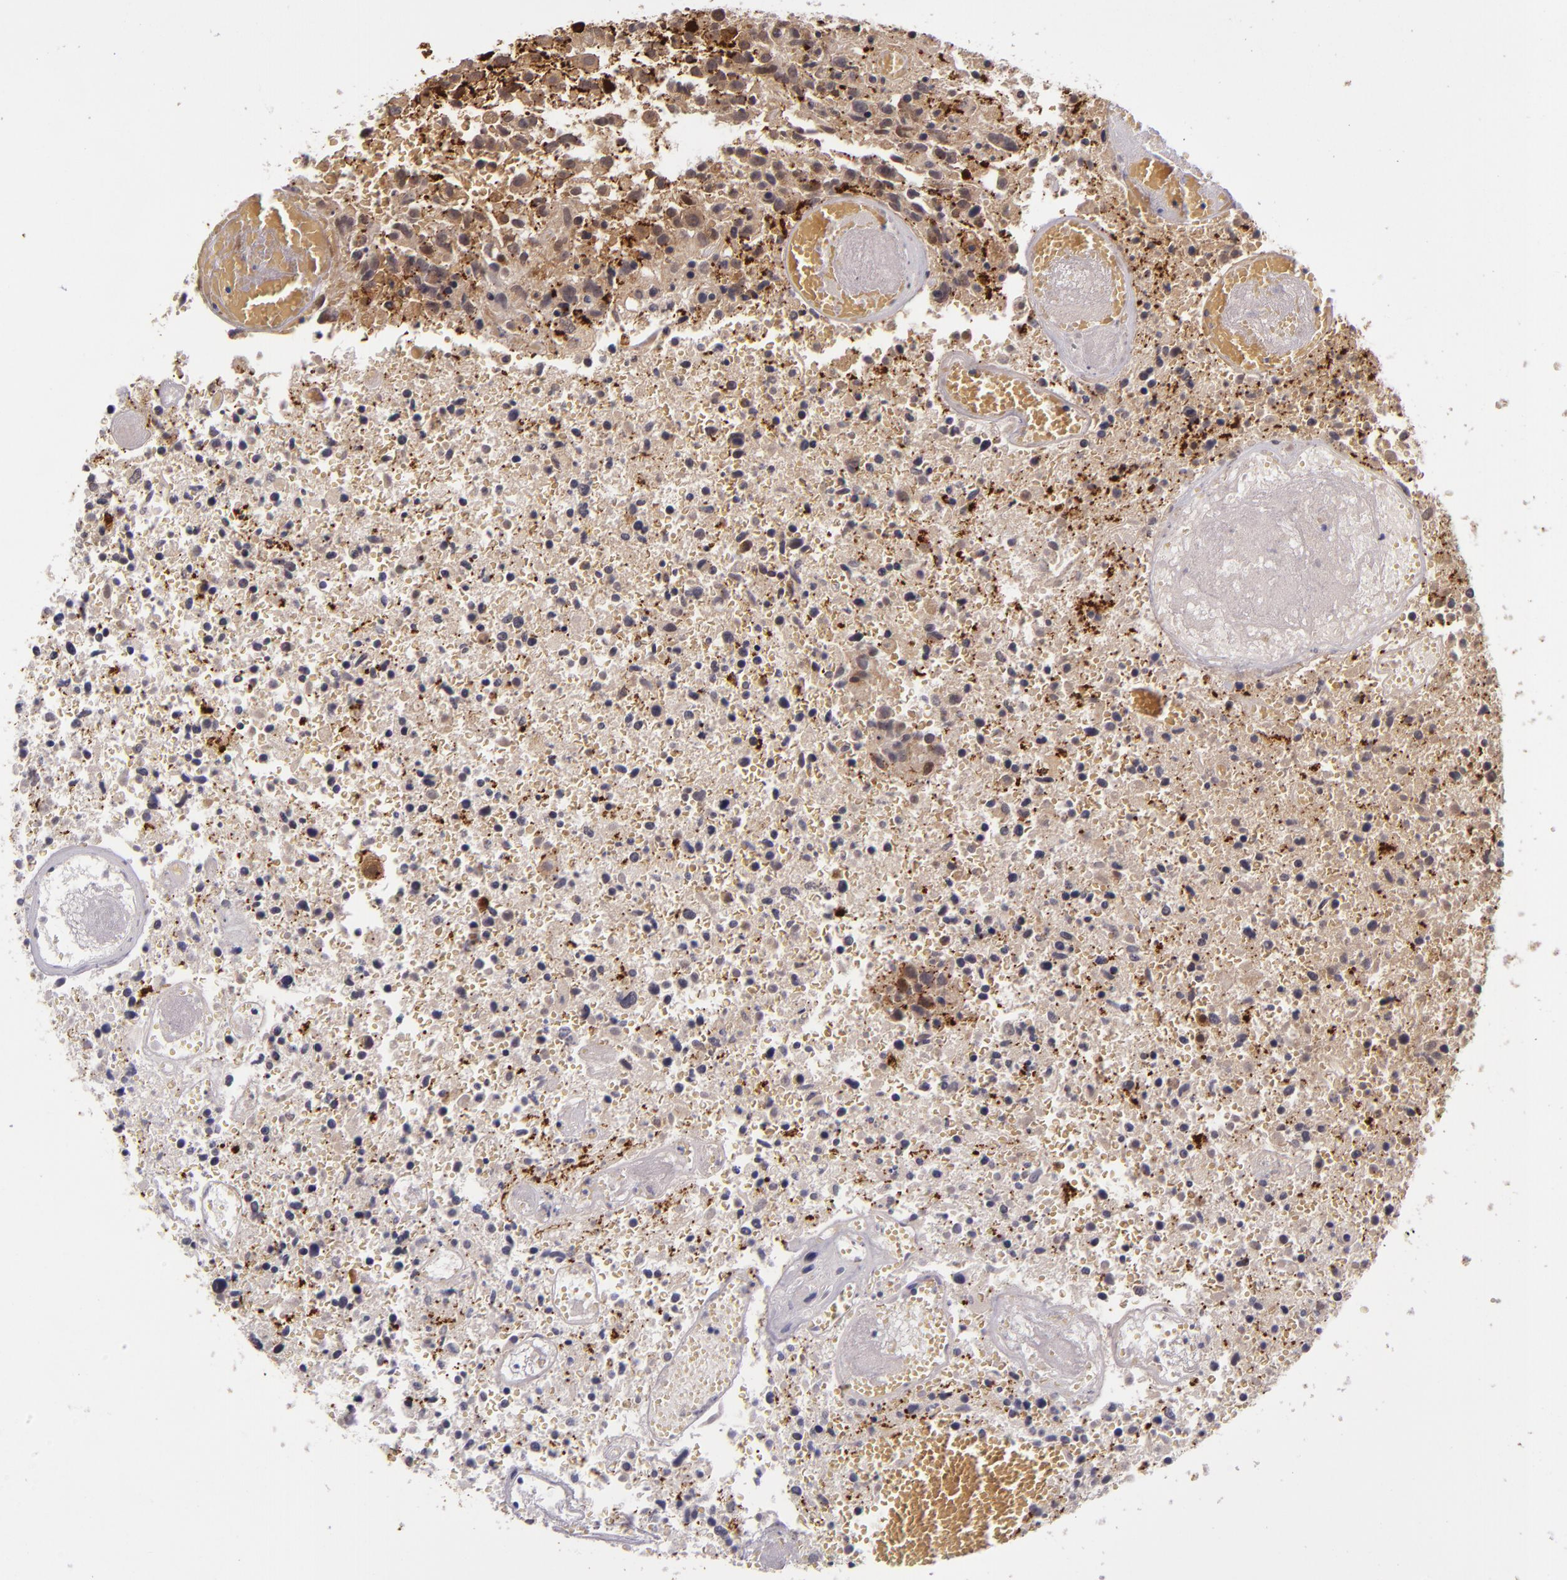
{"staining": {"intensity": "weak", "quantity": "<25%", "location": "cytoplasmic/membranous"}, "tissue": "glioma", "cell_type": "Tumor cells", "image_type": "cancer", "snomed": [{"axis": "morphology", "description": "Glioma, malignant, High grade"}, {"axis": "topography", "description": "Brain"}], "caption": "Tumor cells are negative for protein expression in human malignant high-grade glioma.", "gene": "SNCB", "patient": {"sex": "male", "age": 72}}